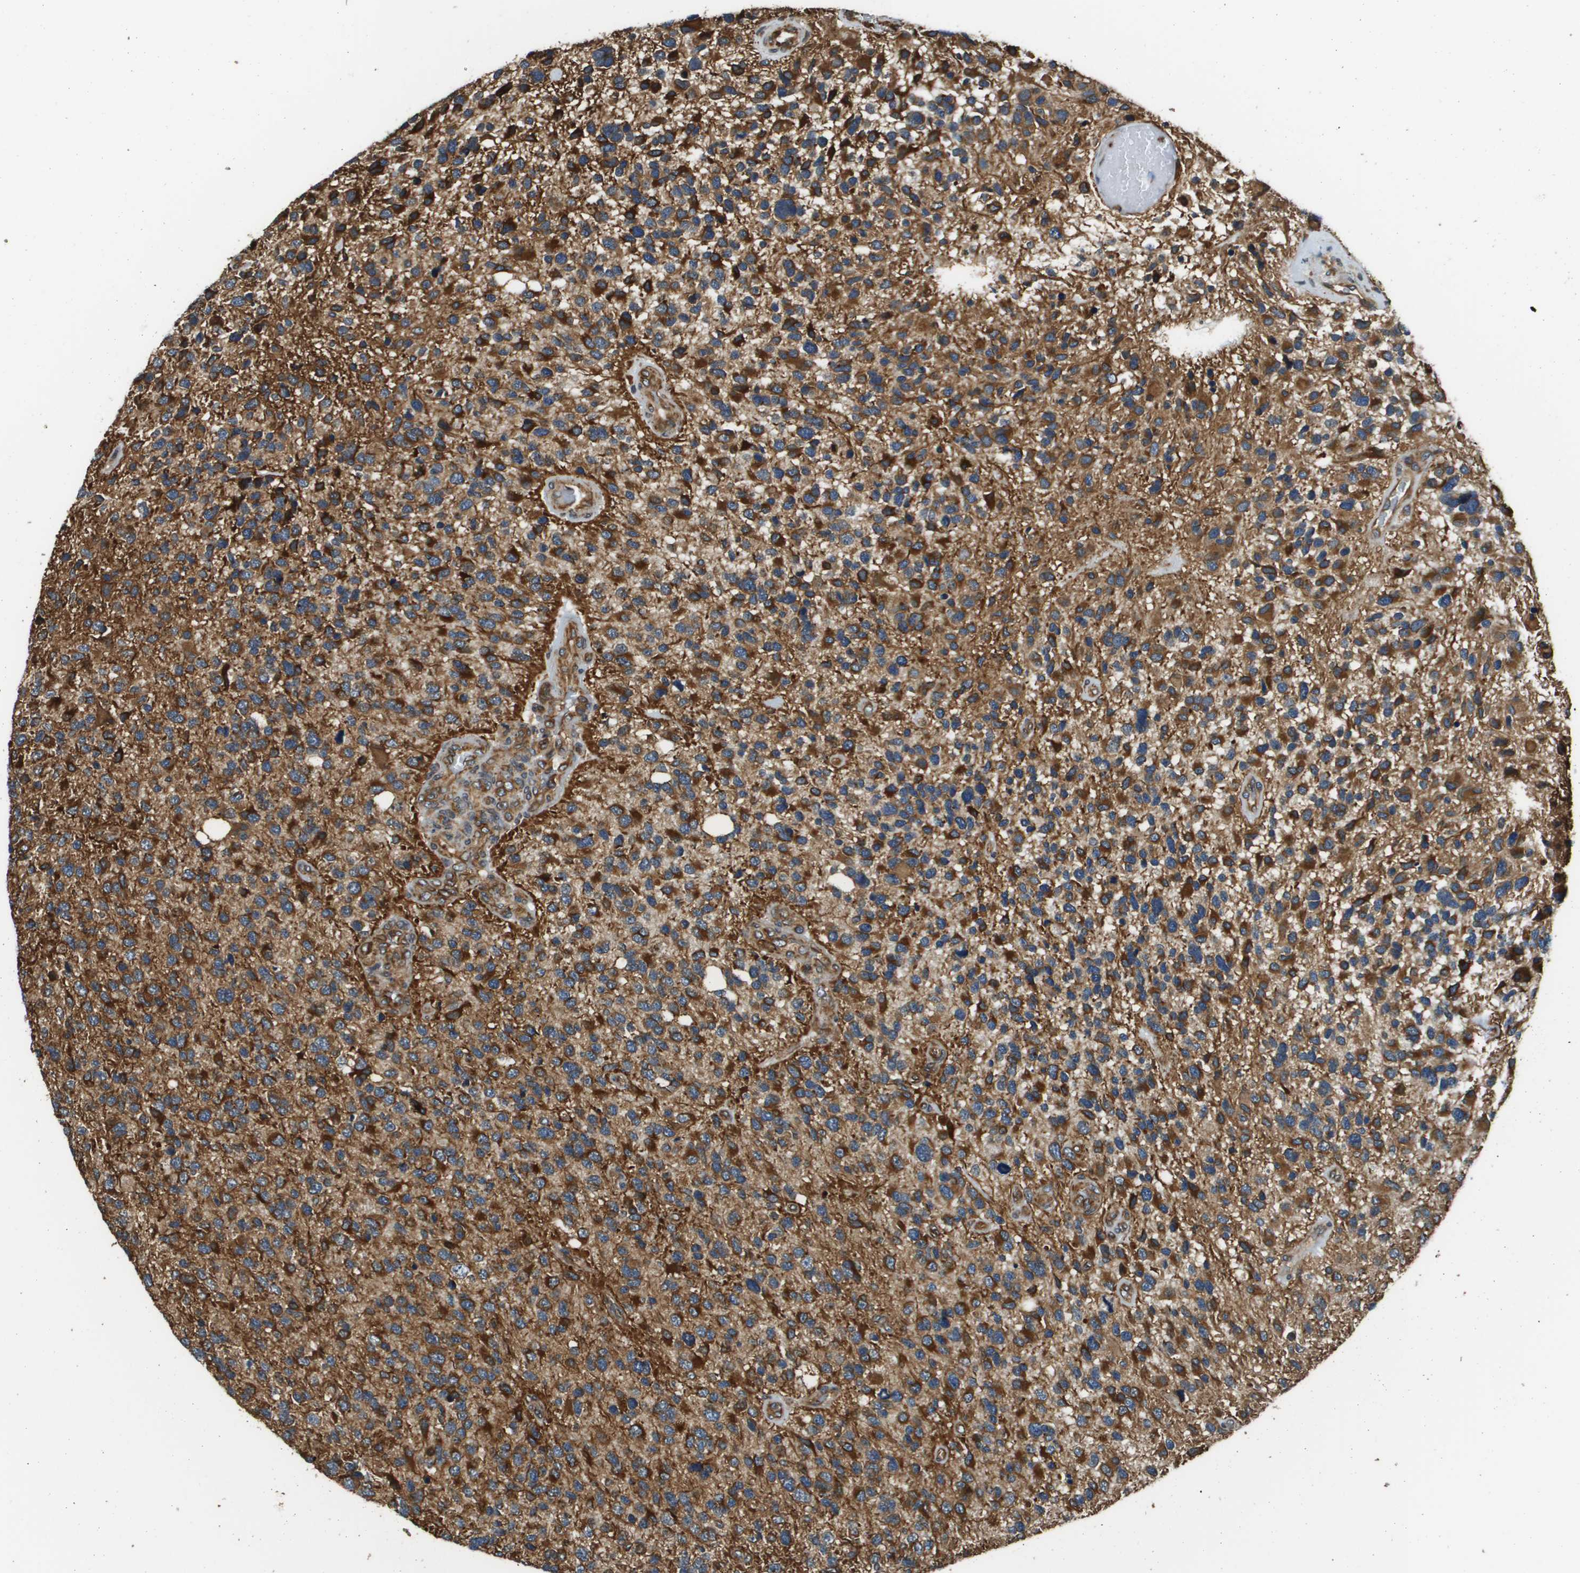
{"staining": {"intensity": "strong", "quantity": "25%-75%", "location": "cytoplasmic/membranous"}, "tissue": "glioma", "cell_type": "Tumor cells", "image_type": "cancer", "snomed": [{"axis": "morphology", "description": "Glioma, malignant, High grade"}, {"axis": "topography", "description": "Brain"}], "caption": "Protein expression analysis of human malignant glioma (high-grade) reveals strong cytoplasmic/membranous expression in about 25%-75% of tumor cells.", "gene": "SEC62", "patient": {"sex": "female", "age": 58}}